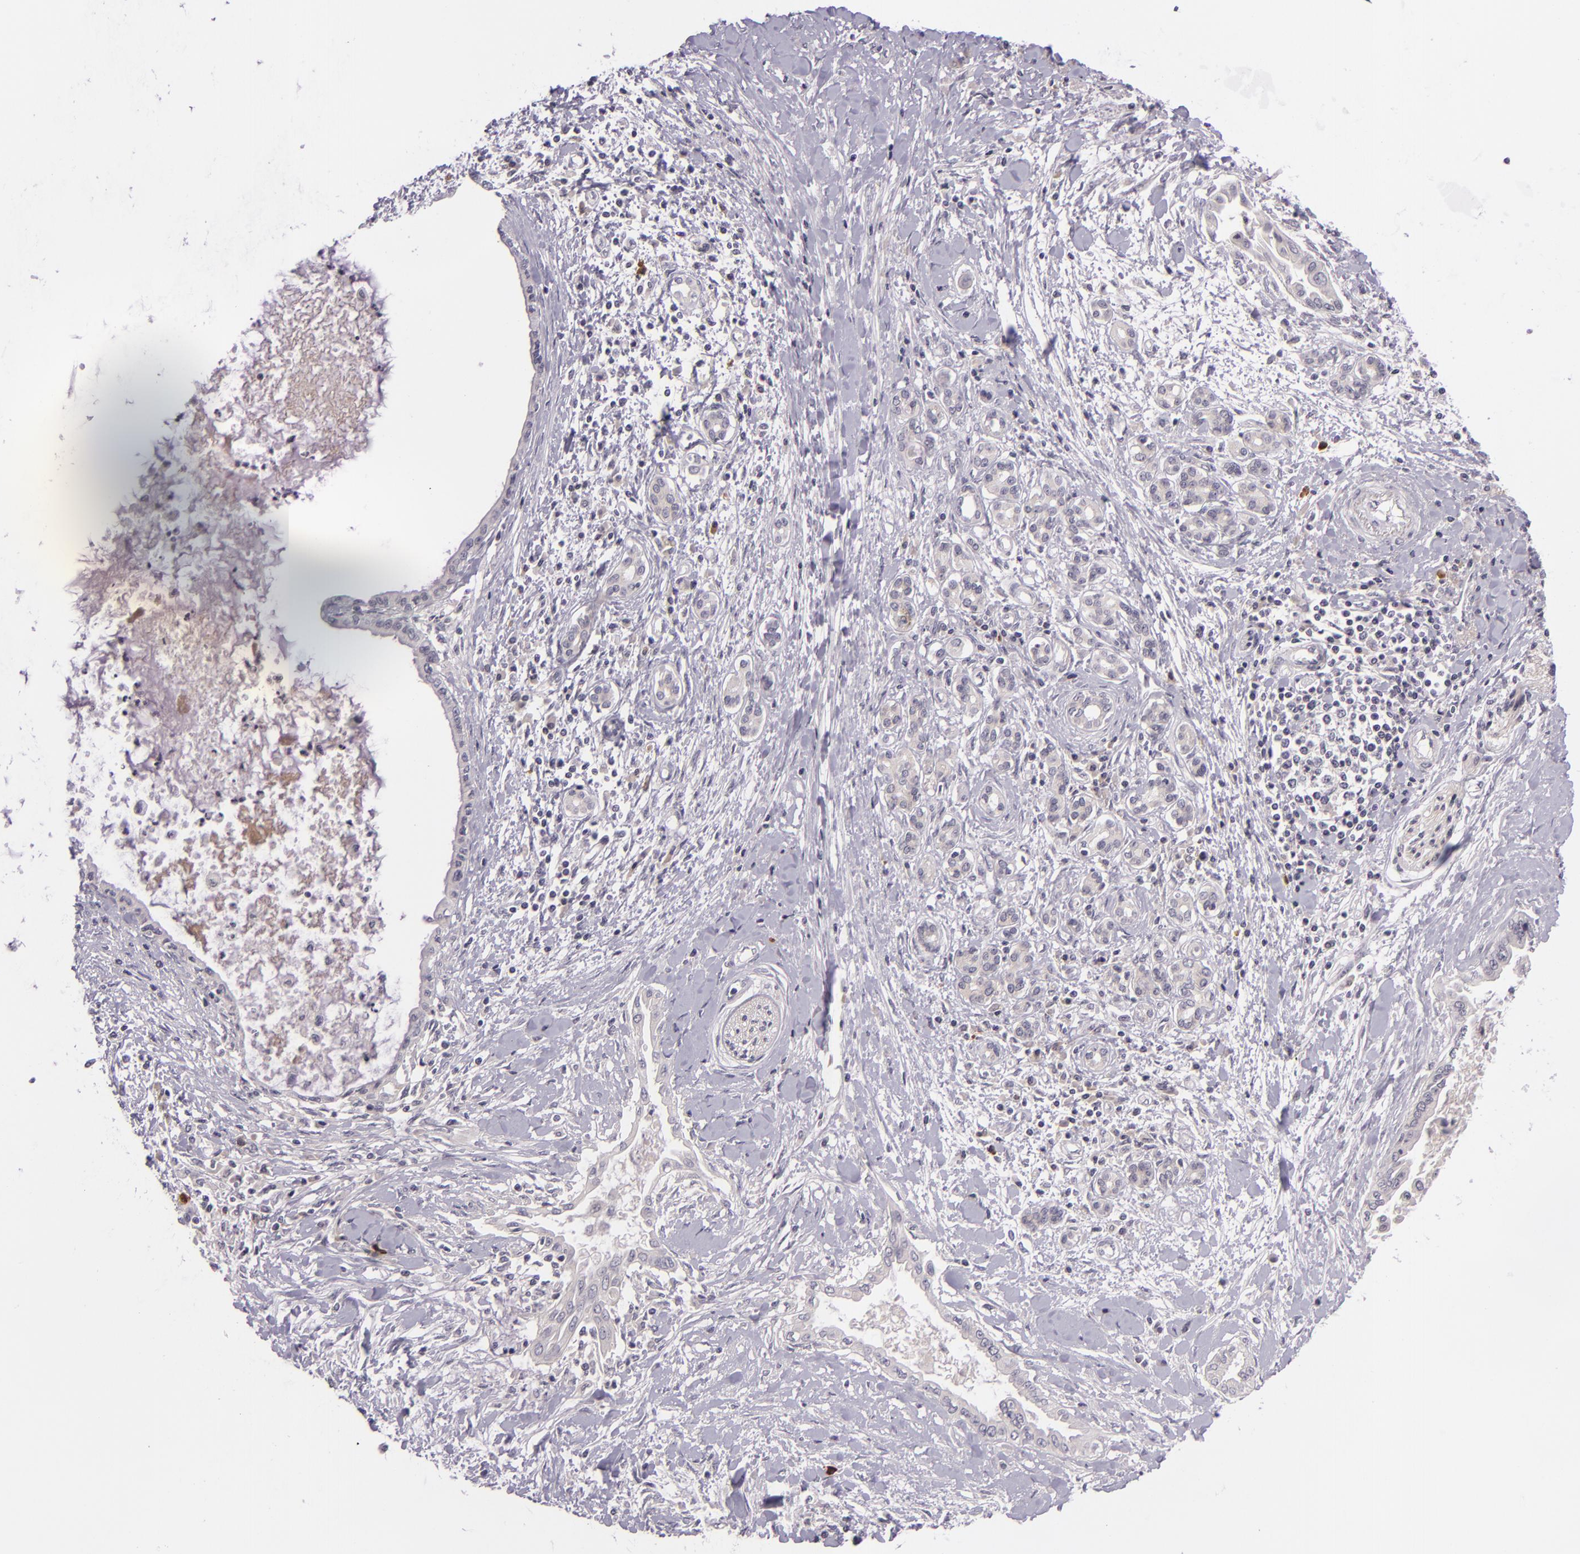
{"staining": {"intensity": "negative", "quantity": "none", "location": "none"}, "tissue": "pancreatic cancer", "cell_type": "Tumor cells", "image_type": "cancer", "snomed": [{"axis": "morphology", "description": "Adenocarcinoma, NOS"}, {"axis": "topography", "description": "Pancreas"}], "caption": "Pancreatic adenocarcinoma stained for a protein using immunohistochemistry shows no expression tumor cells.", "gene": "DAG1", "patient": {"sex": "female", "age": 64}}